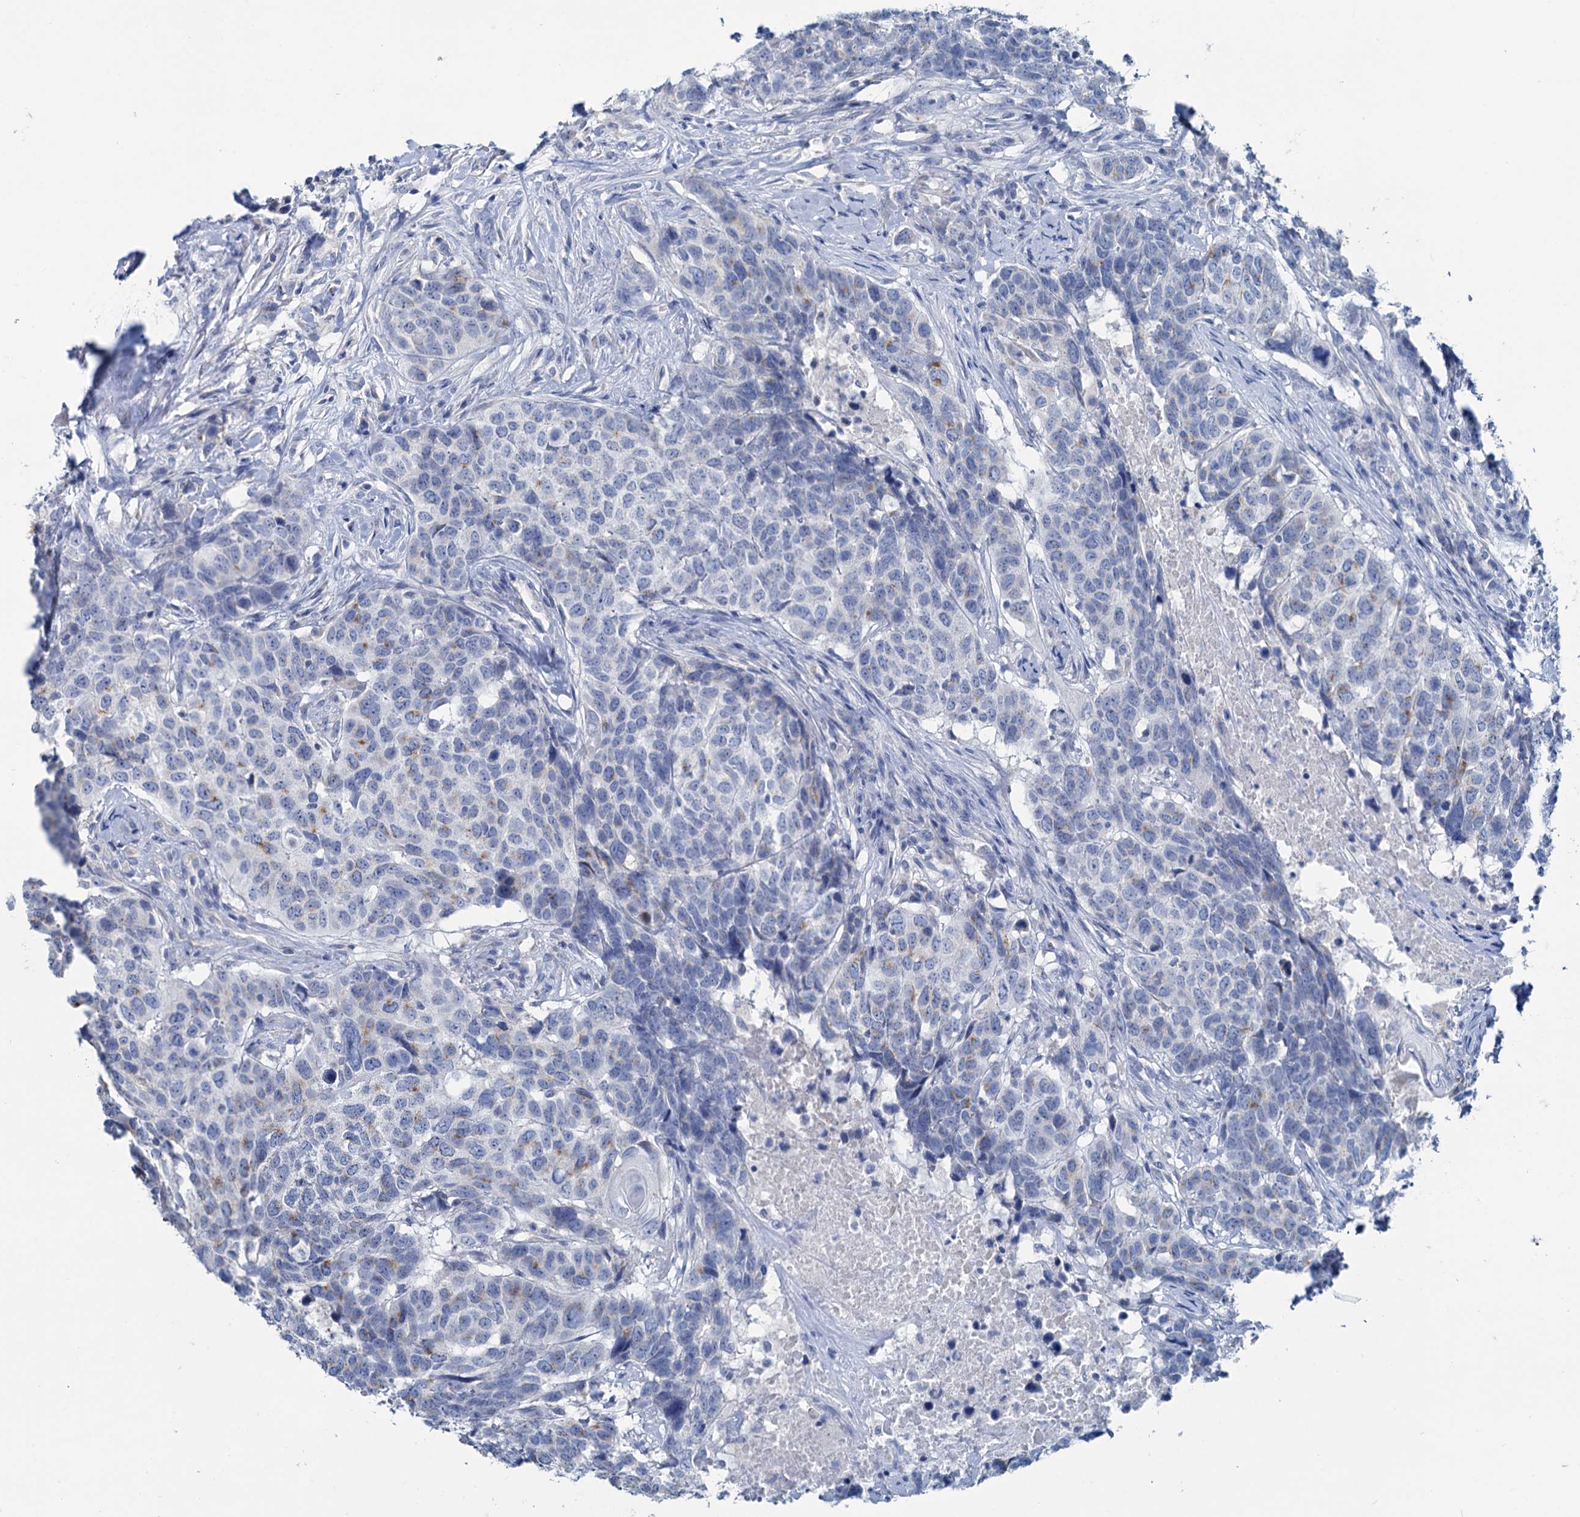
{"staining": {"intensity": "negative", "quantity": "none", "location": "none"}, "tissue": "head and neck cancer", "cell_type": "Tumor cells", "image_type": "cancer", "snomed": [{"axis": "morphology", "description": "Squamous cell carcinoma, NOS"}, {"axis": "topography", "description": "Head-Neck"}], "caption": "Human squamous cell carcinoma (head and neck) stained for a protein using IHC shows no staining in tumor cells.", "gene": "SLC1A3", "patient": {"sex": "male", "age": 66}}